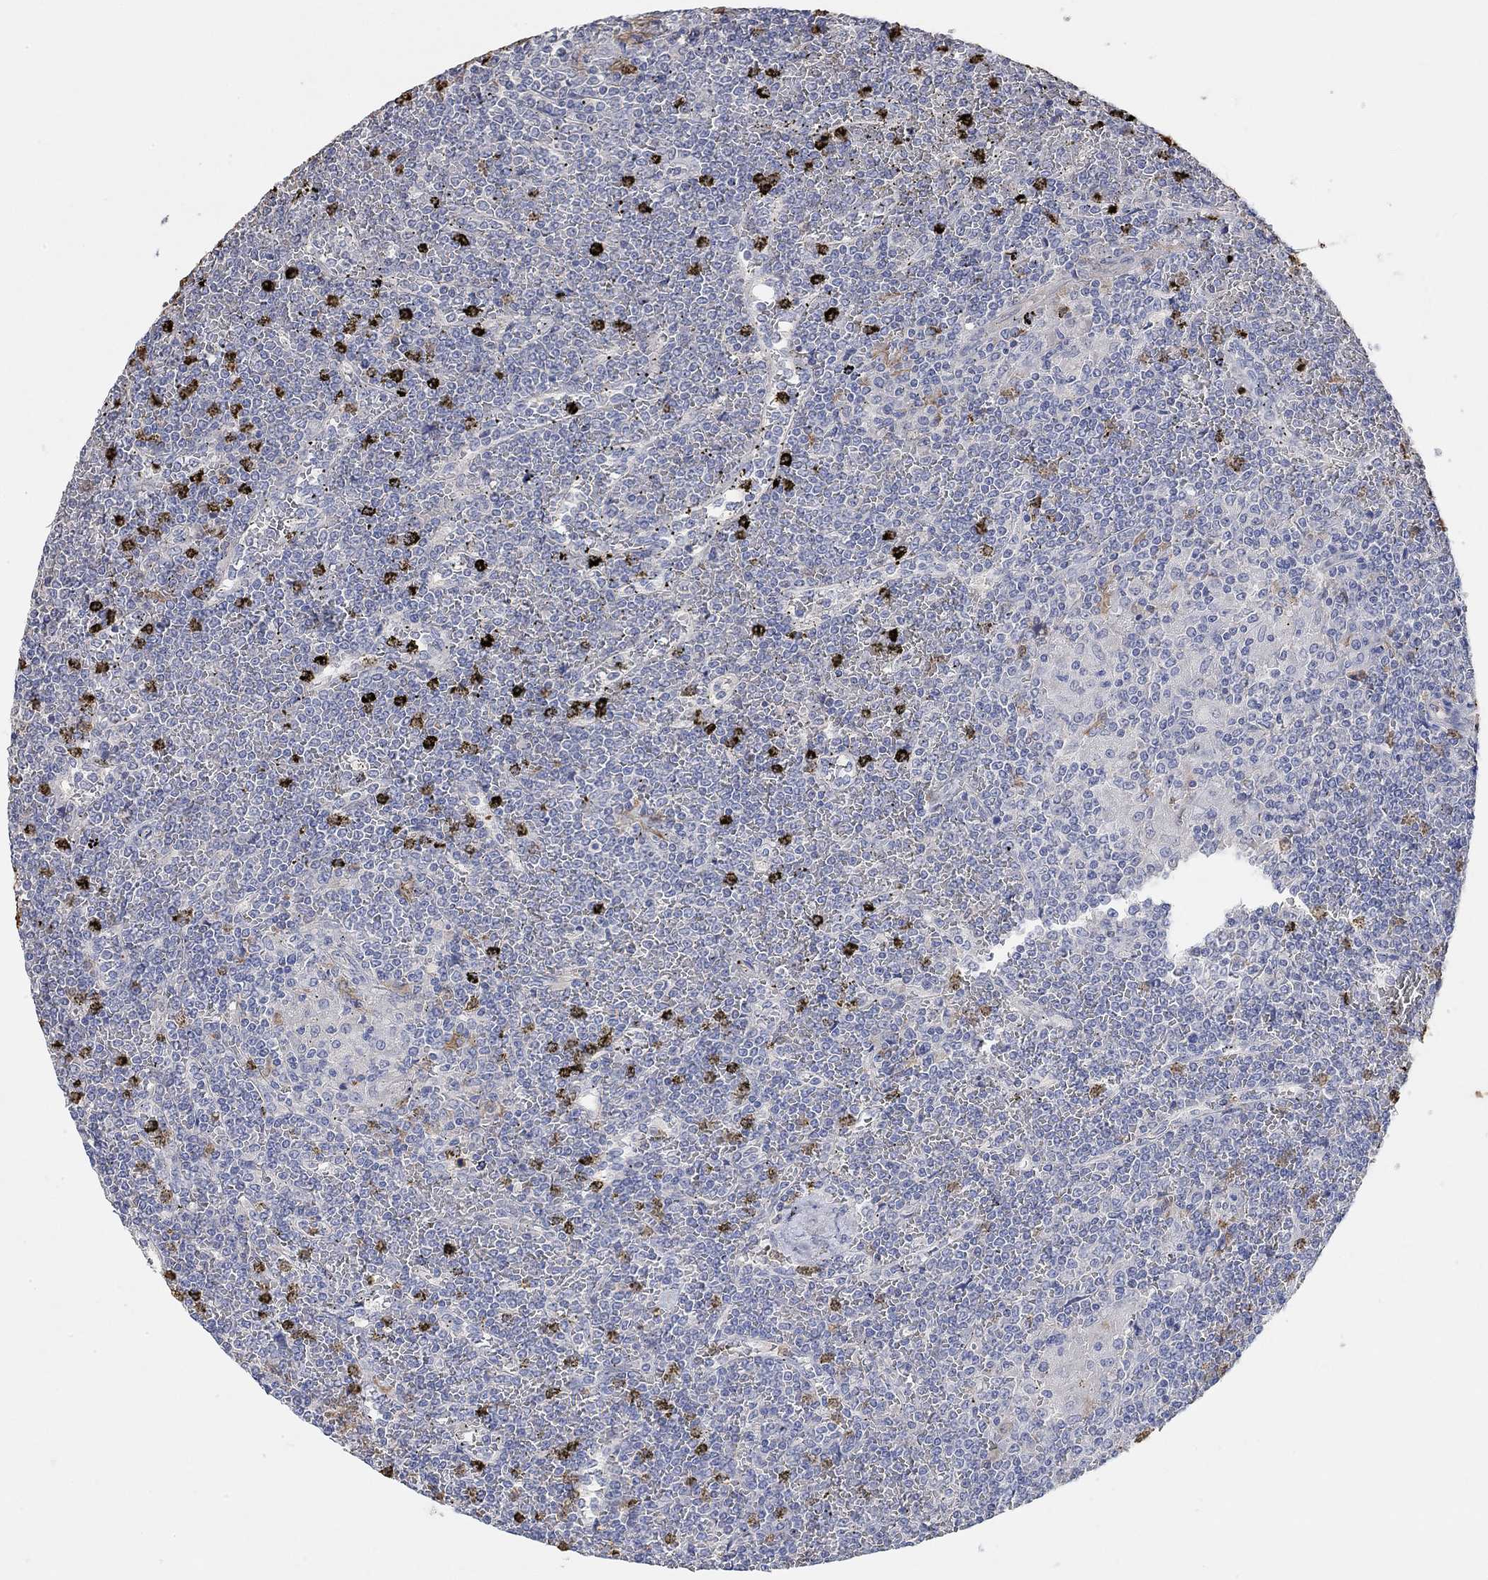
{"staining": {"intensity": "negative", "quantity": "none", "location": "none"}, "tissue": "lymphoma", "cell_type": "Tumor cells", "image_type": "cancer", "snomed": [{"axis": "morphology", "description": "Malignant lymphoma, non-Hodgkin's type, Low grade"}, {"axis": "topography", "description": "Spleen"}], "caption": "The image demonstrates no significant positivity in tumor cells of low-grade malignant lymphoma, non-Hodgkin's type.", "gene": "SYT16", "patient": {"sex": "female", "age": 19}}